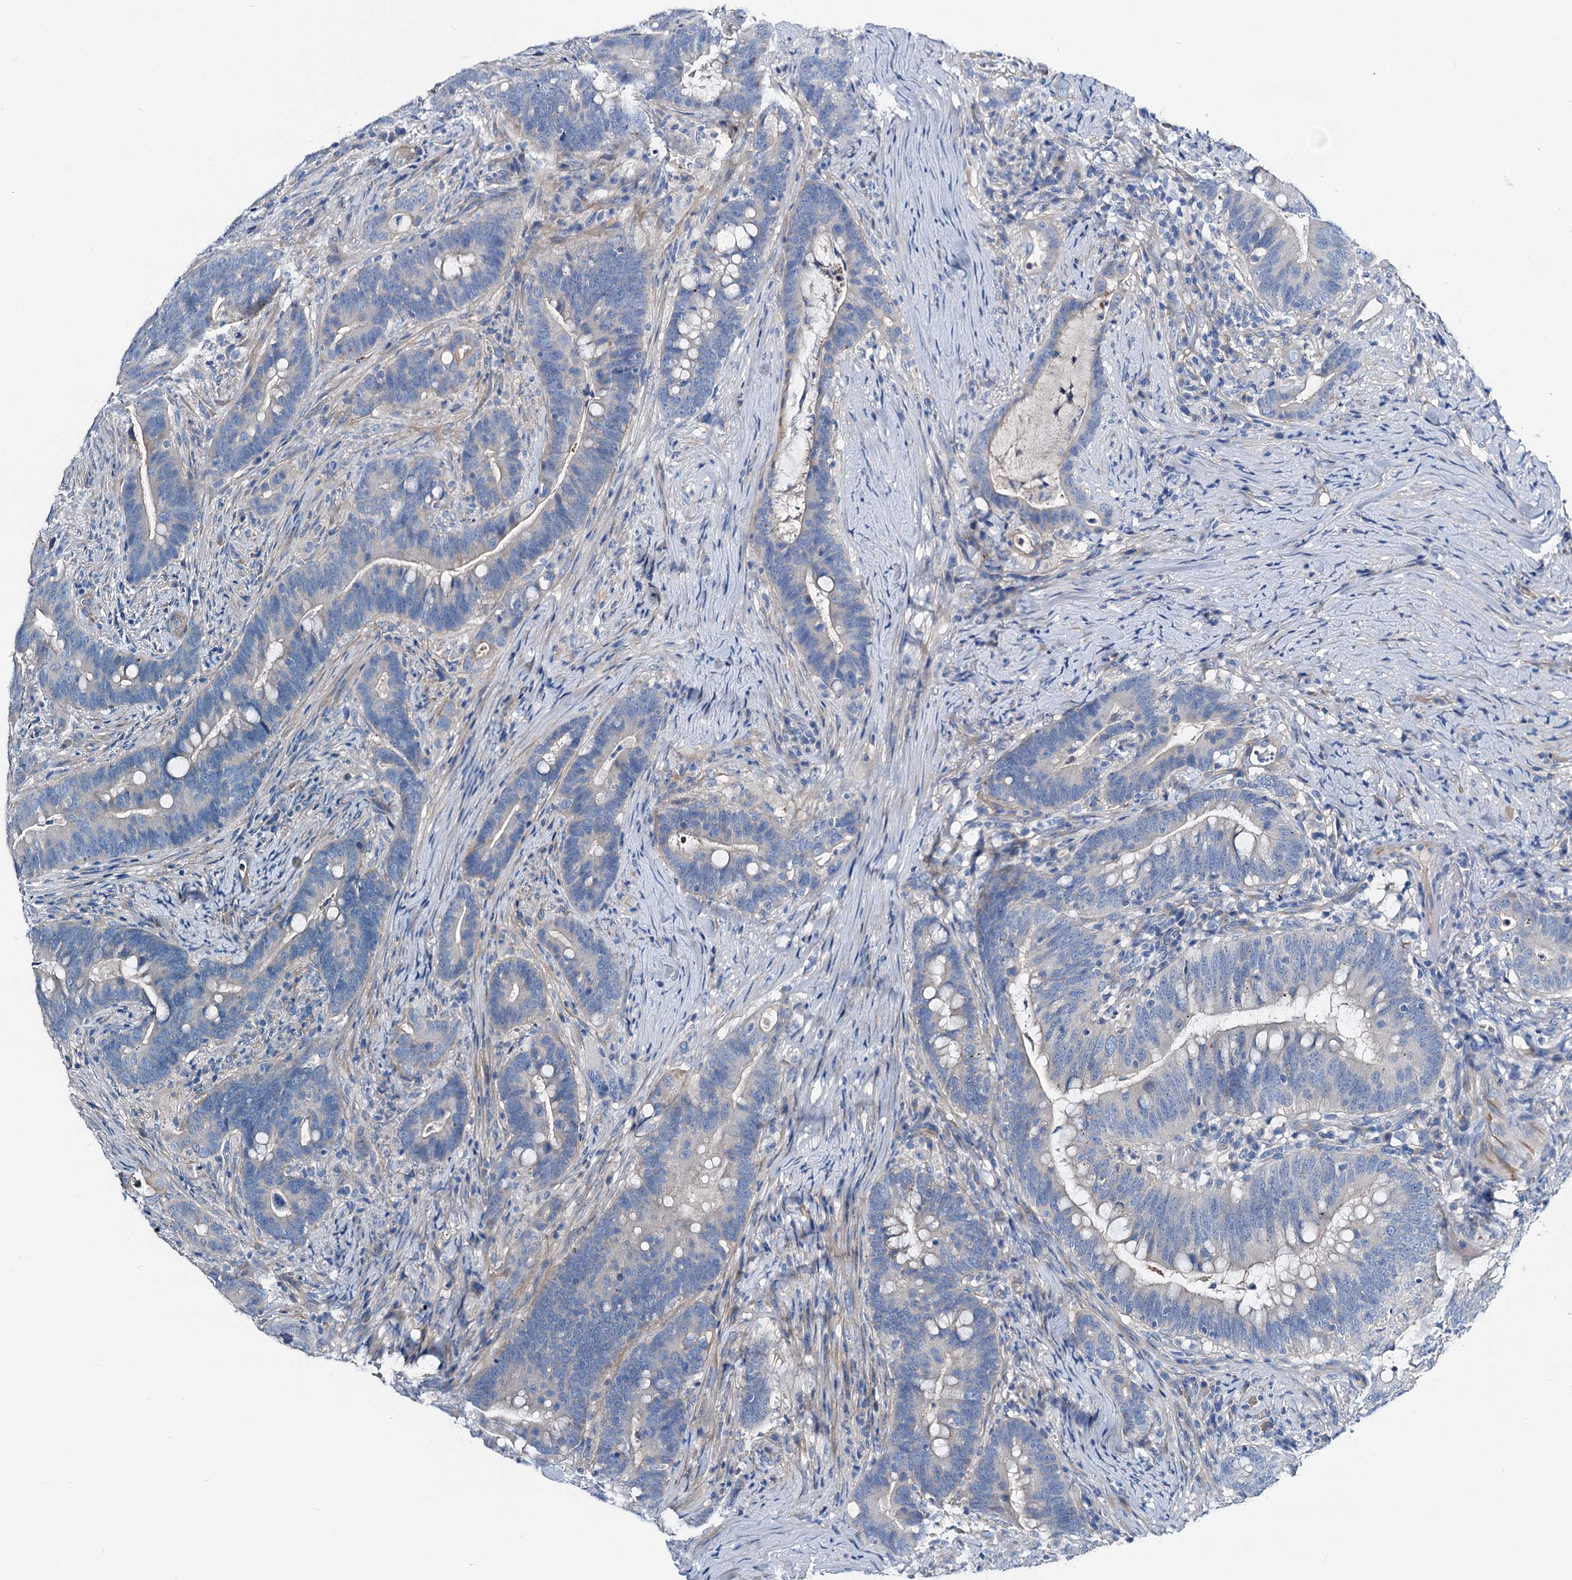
{"staining": {"intensity": "negative", "quantity": "none", "location": "none"}, "tissue": "colorectal cancer", "cell_type": "Tumor cells", "image_type": "cancer", "snomed": [{"axis": "morphology", "description": "Adenocarcinoma, NOS"}, {"axis": "topography", "description": "Colon"}], "caption": "Tumor cells show no significant protein expression in colorectal adenocarcinoma.", "gene": "DYDC2", "patient": {"sex": "female", "age": 66}}